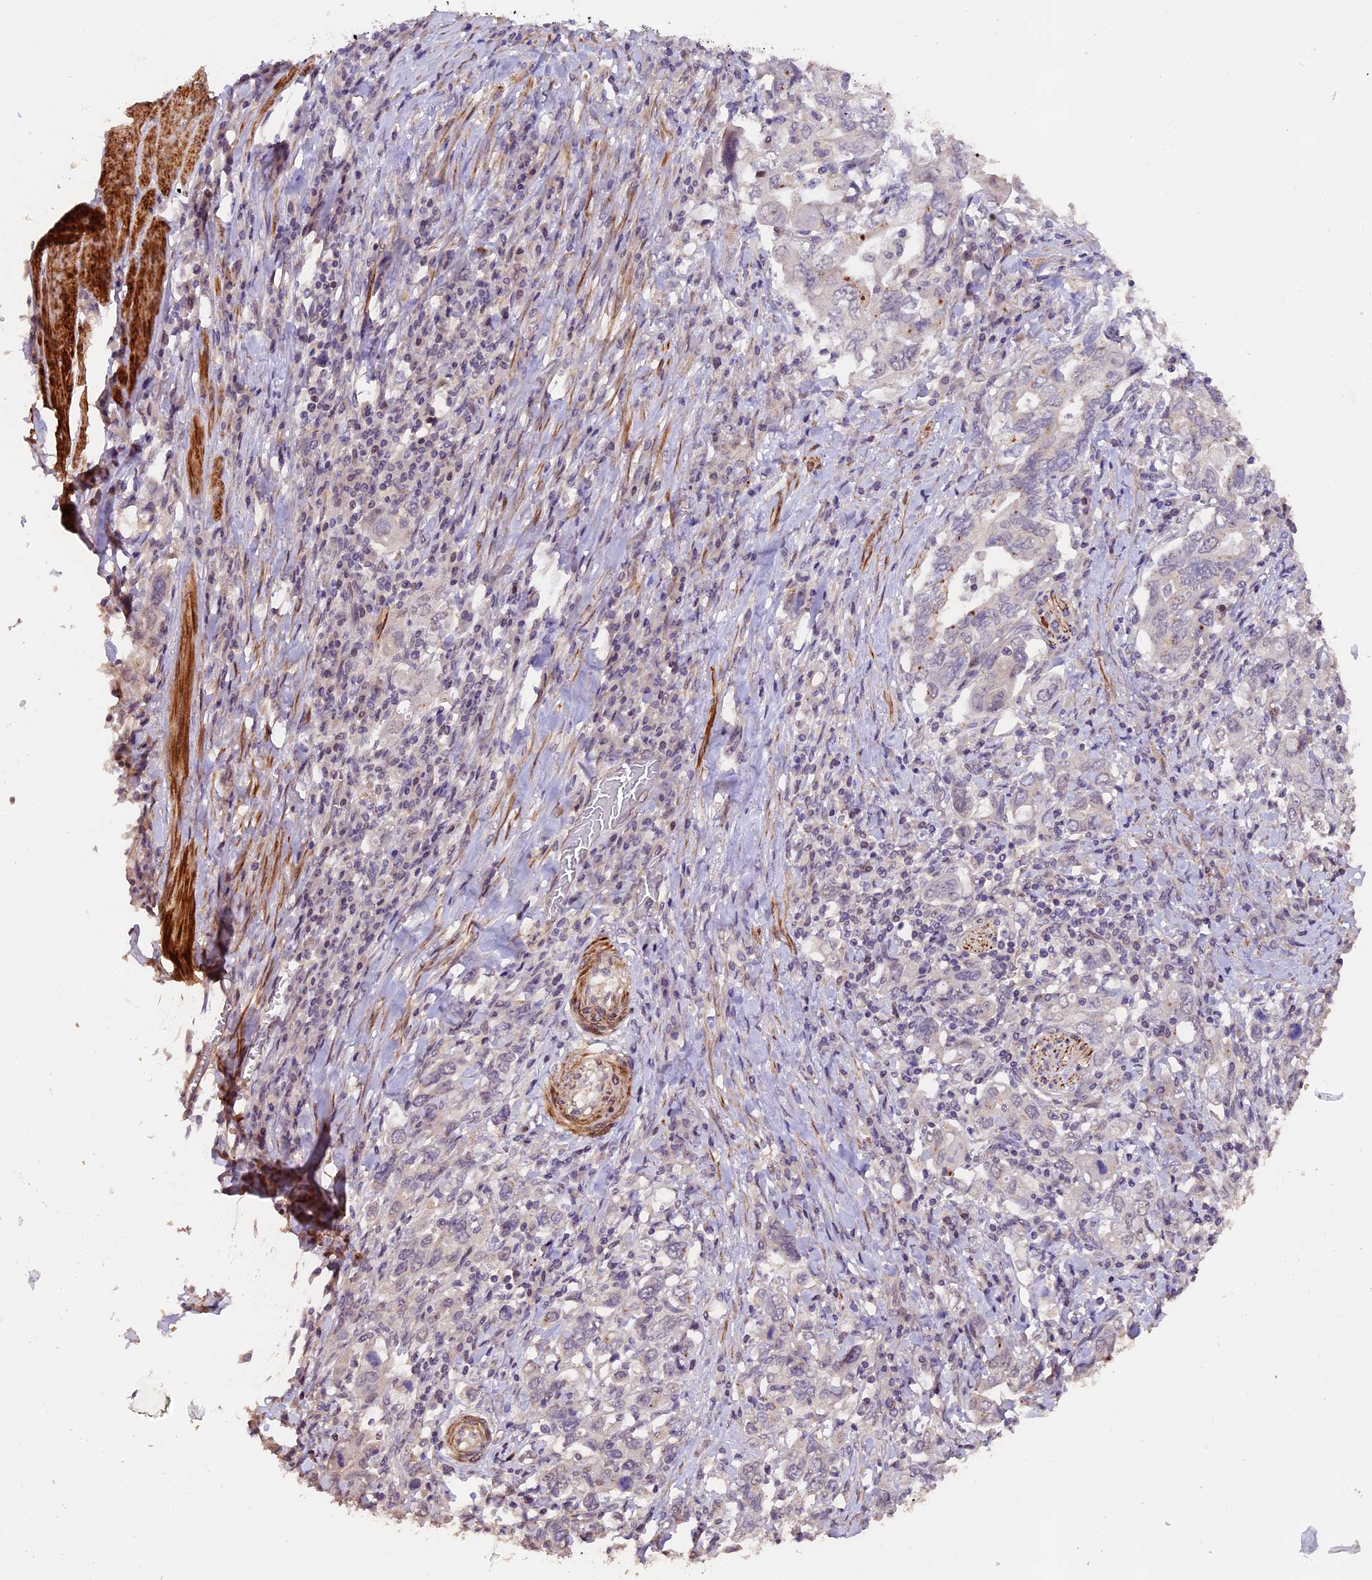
{"staining": {"intensity": "negative", "quantity": "none", "location": "none"}, "tissue": "stomach cancer", "cell_type": "Tumor cells", "image_type": "cancer", "snomed": [{"axis": "morphology", "description": "Adenocarcinoma, NOS"}, {"axis": "topography", "description": "Stomach, upper"}, {"axis": "topography", "description": "Stomach"}], "caption": "This histopathology image is of stomach cancer stained with immunohistochemistry to label a protein in brown with the nuclei are counter-stained blue. There is no expression in tumor cells.", "gene": "GNB5", "patient": {"sex": "male", "age": 62}}